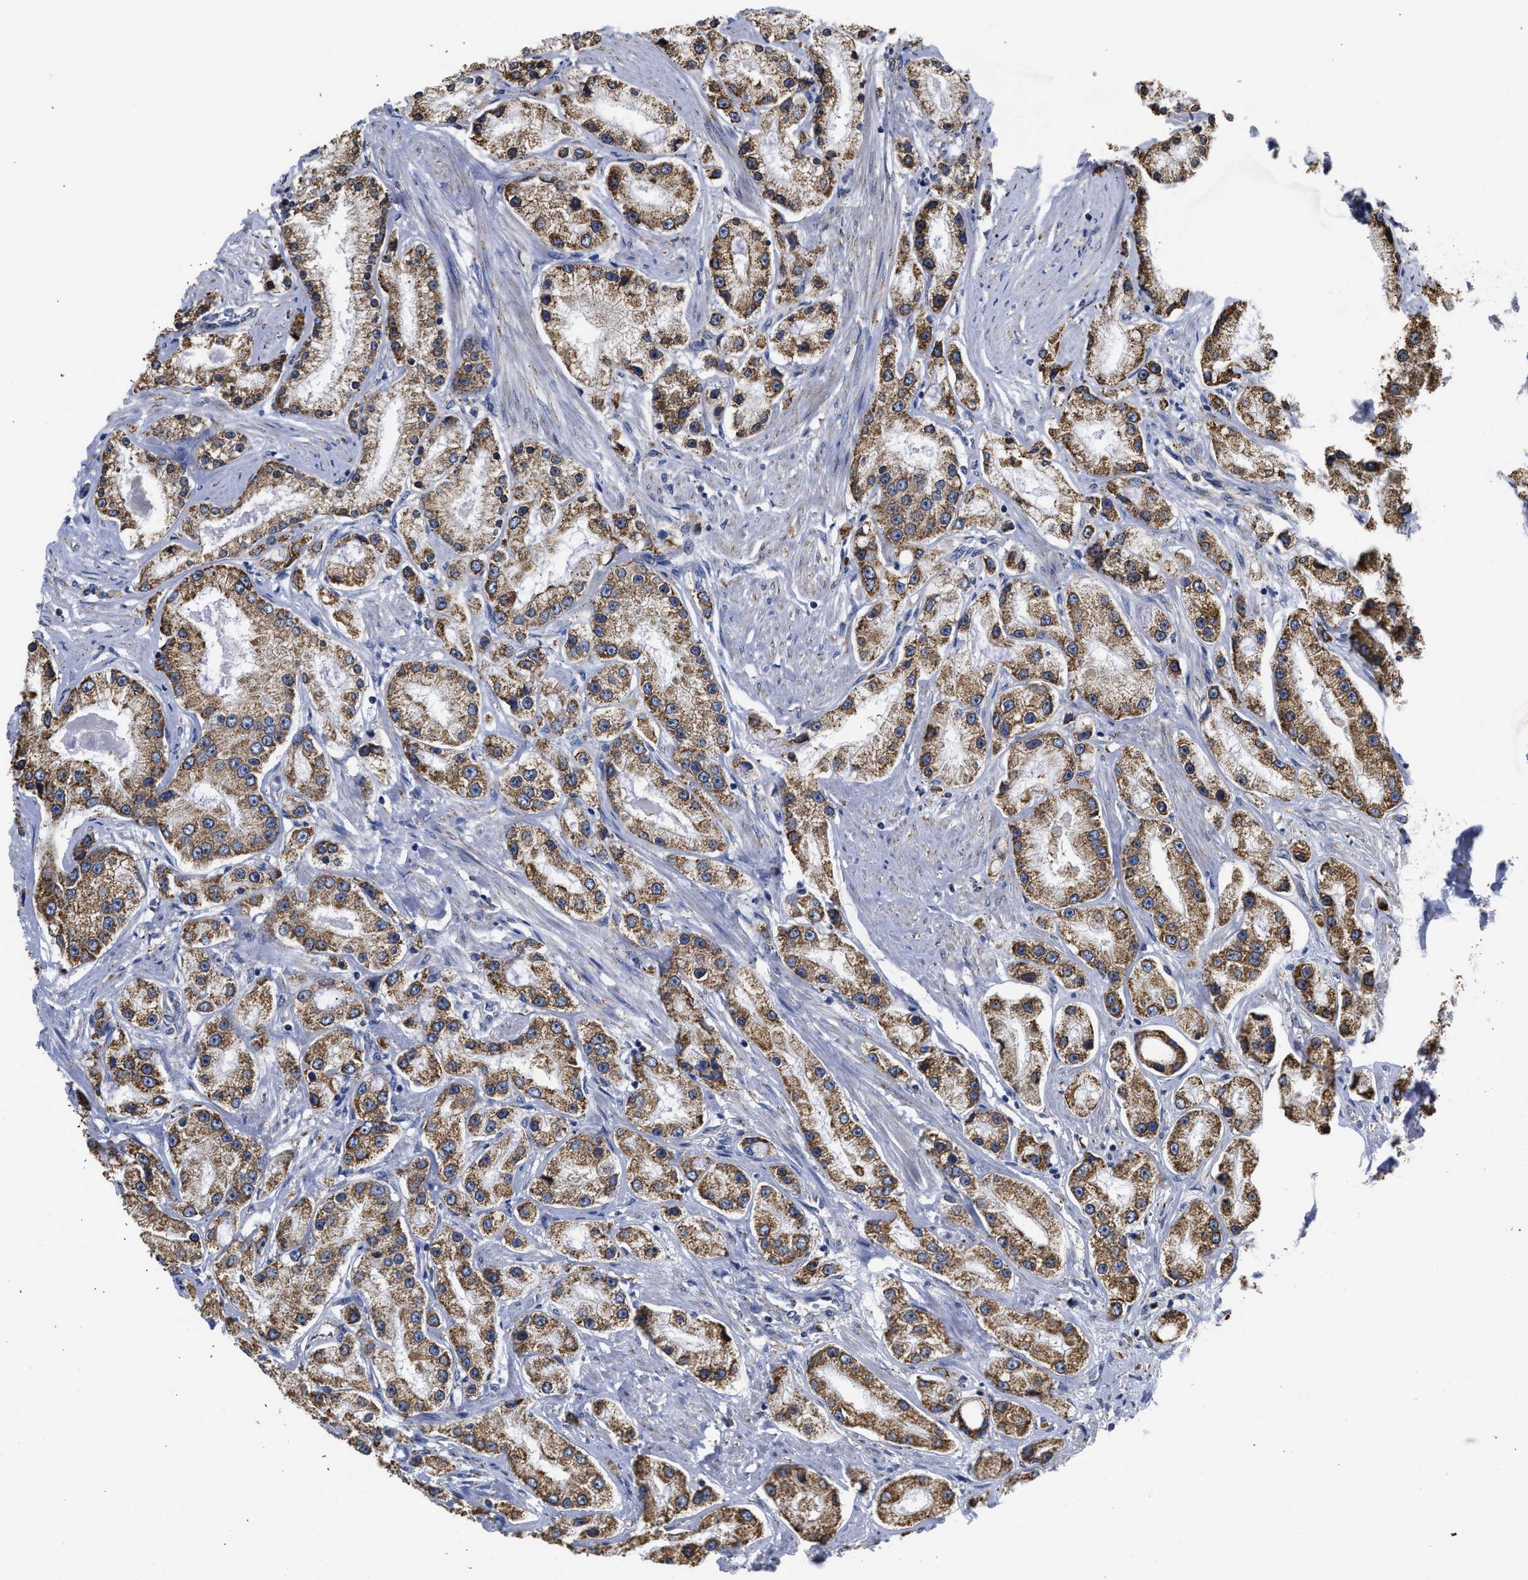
{"staining": {"intensity": "moderate", "quantity": ">75%", "location": "cytoplasmic/membranous"}, "tissue": "prostate cancer", "cell_type": "Tumor cells", "image_type": "cancer", "snomed": [{"axis": "morphology", "description": "Adenocarcinoma, Low grade"}, {"axis": "topography", "description": "Prostate"}], "caption": "A histopathology image of prostate cancer stained for a protein reveals moderate cytoplasmic/membranous brown staining in tumor cells.", "gene": "CYCS", "patient": {"sex": "male", "age": 63}}